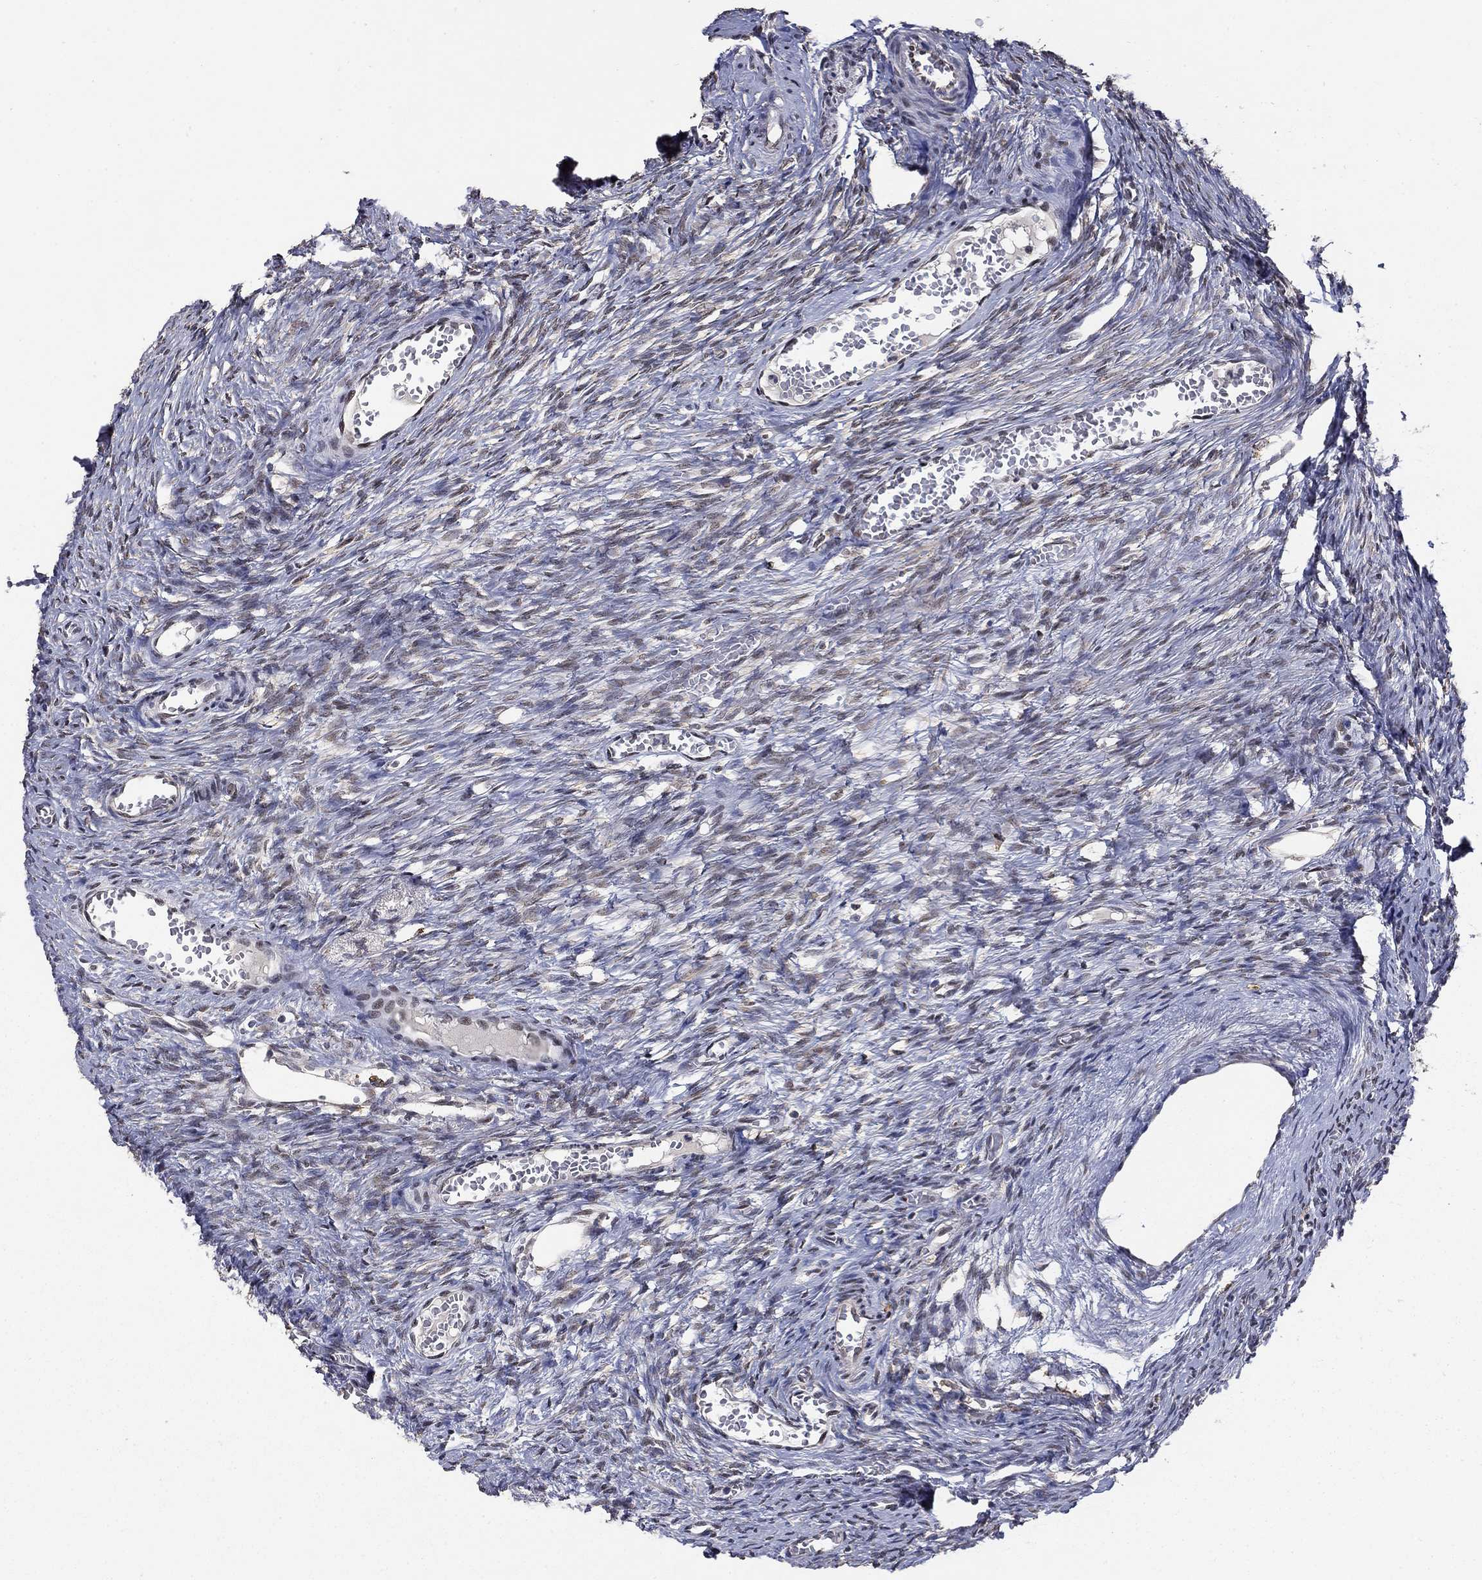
{"staining": {"intensity": "negative", "quantity": "none", "location": "none"}, "tissue": "ovary", "cell_type": "Follicle cells", "image_type": "normal", "snomed": [{"axis": "morphology", "description": "Normal tissue, NOS"}, {"axis": "topography", "description": "Ovary"}], "caption": "DAB immunohistochemical staining of normal ovary reveals no significant staining in follicle cells. (Brightfield microscopy of DAB (3,3'-diaminobenzidine) IHC at high magnification).", "gene": "GRIA3", "patient": {"sex": "female", "age": 39}}